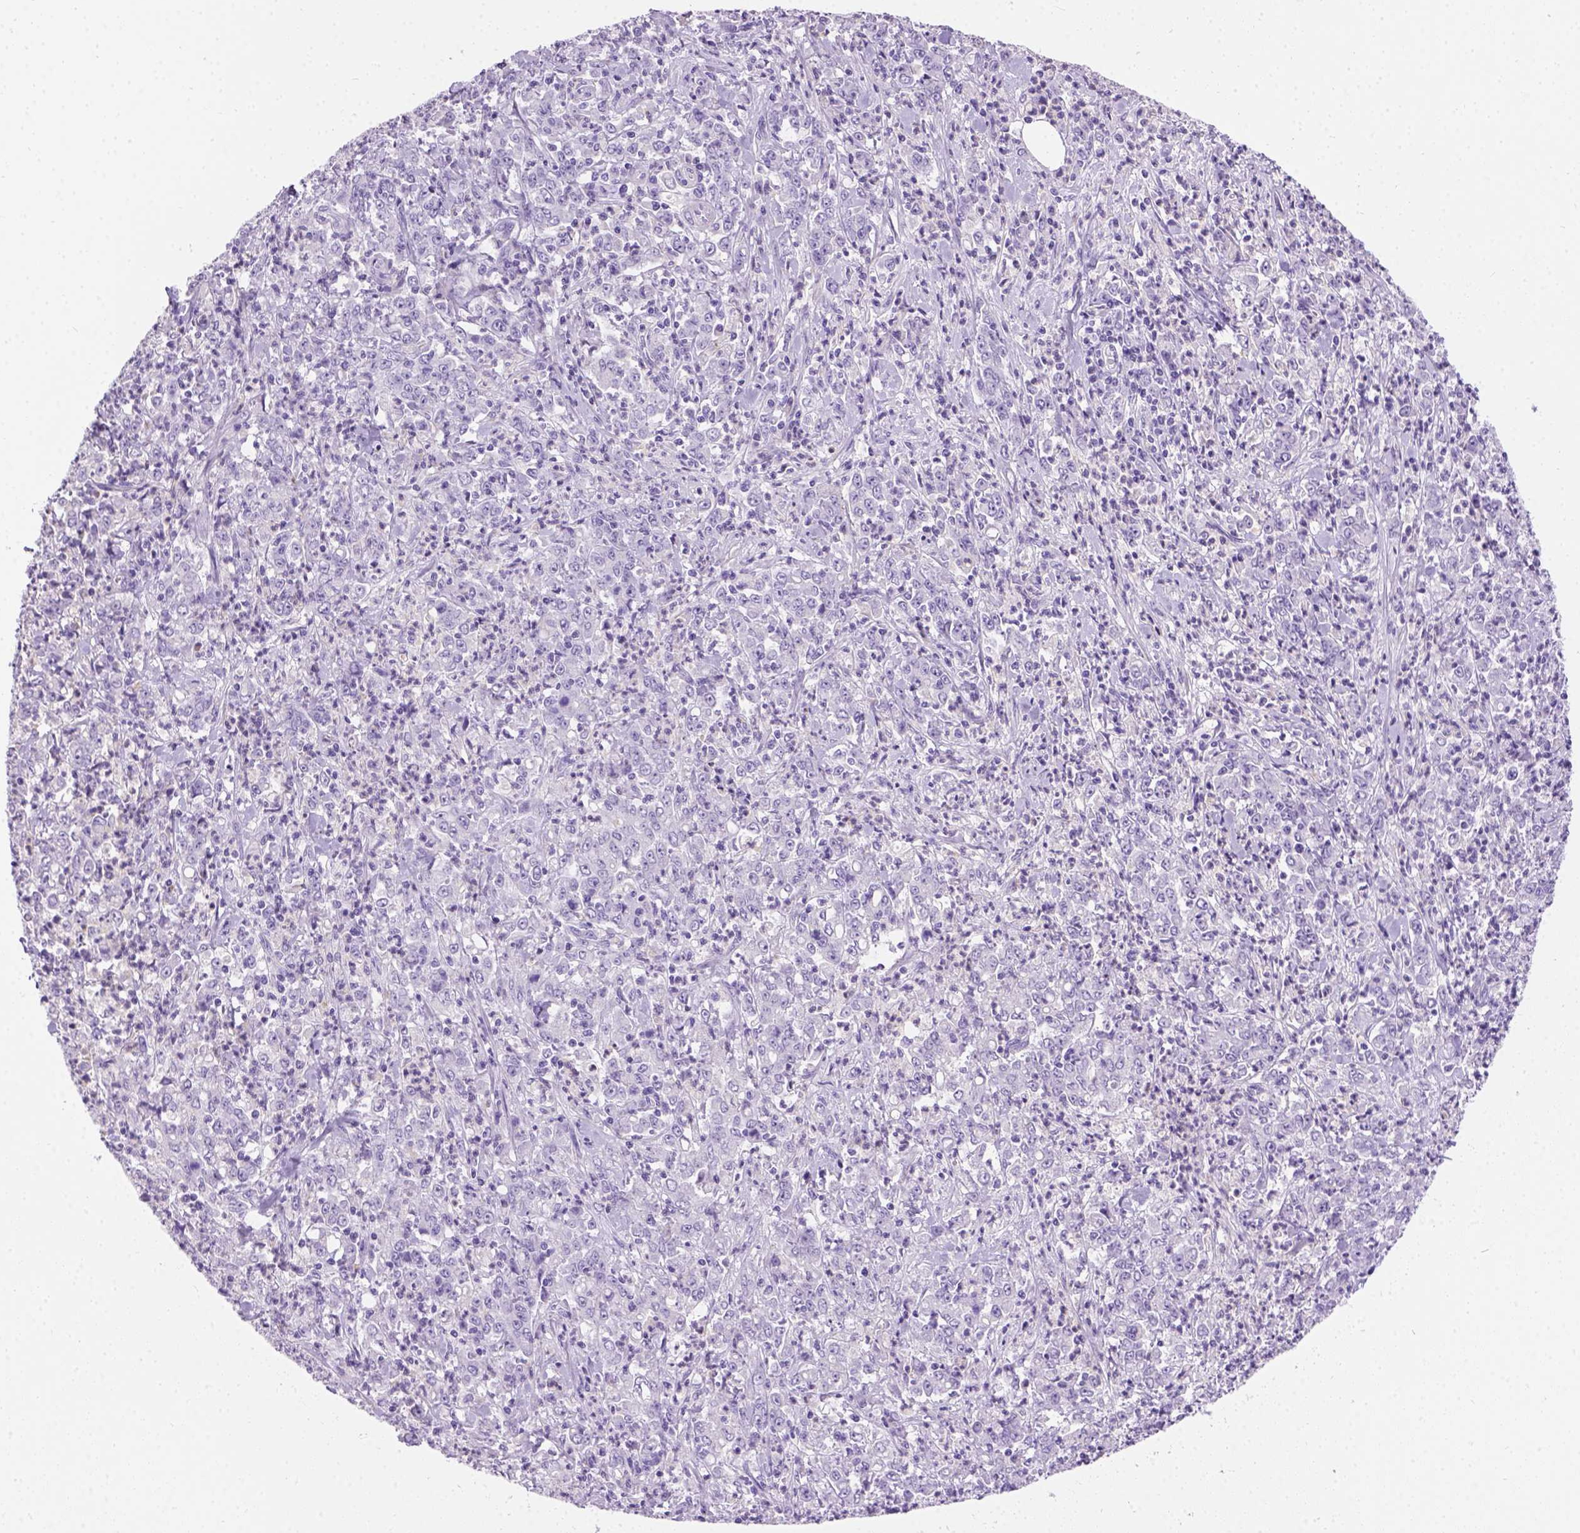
{"staining": {"intensity": "negative", "quantity": "none", "location": "none"}, "tissue": "stomach cancer", "cell_type": "Tumor cells", "image_type": "cancer", "snomed": [{"axis": "morphology", "description": "Adenocarcinoma, NOS"}, {"axis": "topography", "description": "Stomach, lower"}], "caption": "DAB immunohistochemical staining of human stomach adenocarcinoma shows no significant positivity in tumor cells.", "gene": "TMEM38A", "patient": {"sex": "female", "age": 71}}